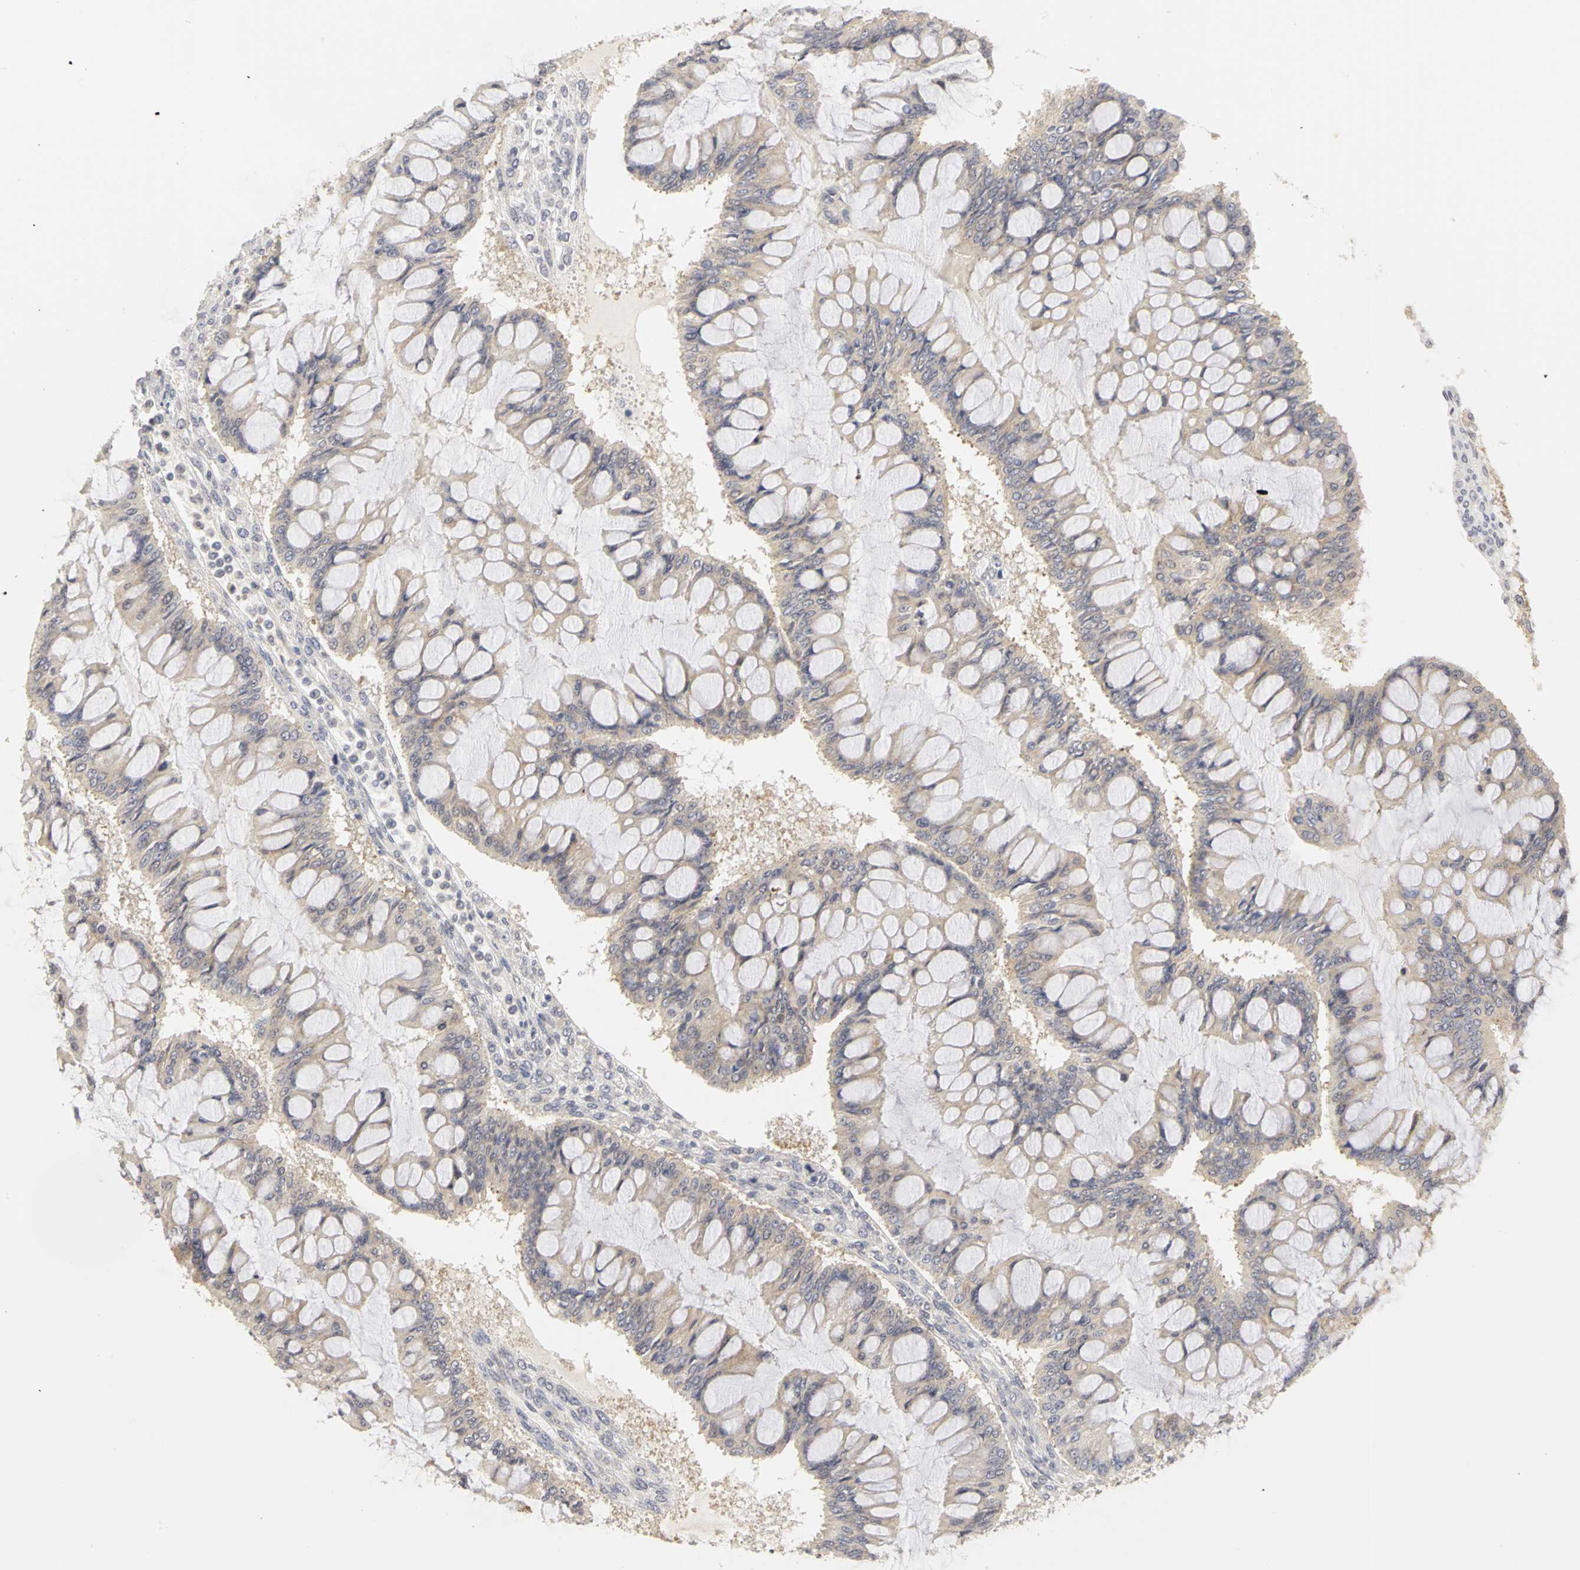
{"staining": {"intensity": "weak", "quantity": ">75%", "location": "cytoplasmic/membranous"}, "tissue": "ovarian cancer", "cell_type": "Tumor cells", "image_type": "cancer", "snomed": [{"axis": "morphology", "description": "Cystadenocarcinoma, mucinous, NOS"}, {"axis": "topography", "description": "Ovary"}], "caption": "Brown immunohistochemical staining in human ovarian cancer displays weak cytoplasmic/membranous positivity in approximately >75% of tumor cells. The protein of interest is shown in brown color, while the nuclei are stained blue.", "gene": "IRAK1", "patient": {"sex": "female", "age": 73}}